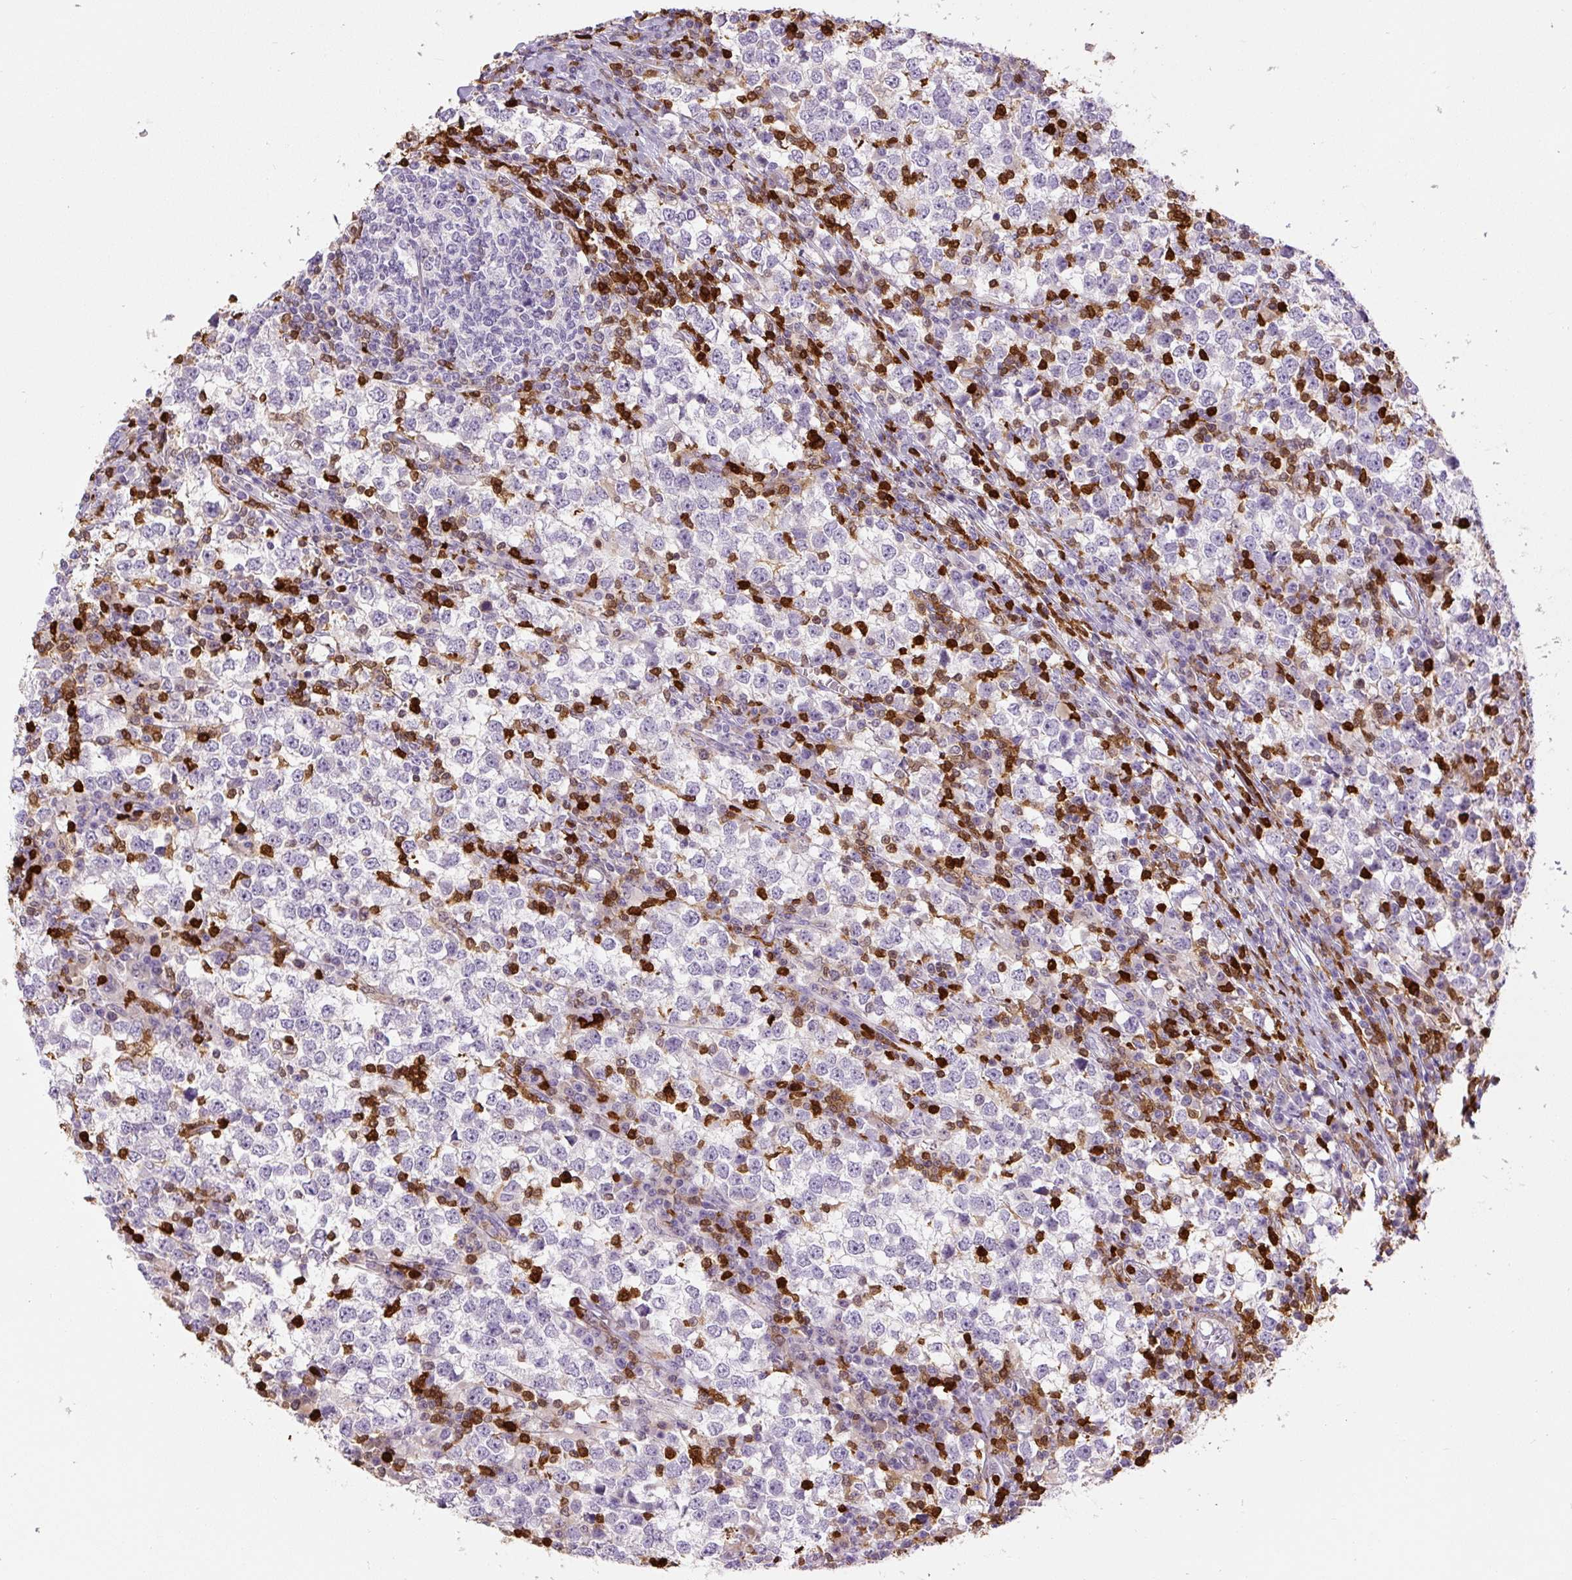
{"staining": {"intensity": "negative", "quantity": "none", "location": "none"}, "tissue": "testis cancer", "cell_type": "Tumor cells", "image_type": "cancer", "snomed": [{"axis": "morphology", "description": "Seminoma, NOS"}, {"axis": "topography", "description": "Testis"}], "caption": "A high-resolution micrograph shows immunohistochemistry (IHC) staining of testis cancer, which exhibits no significant expression in tumor cells.", "gene": "S100A4", "patient": {"sex": "male", "age": 65}}